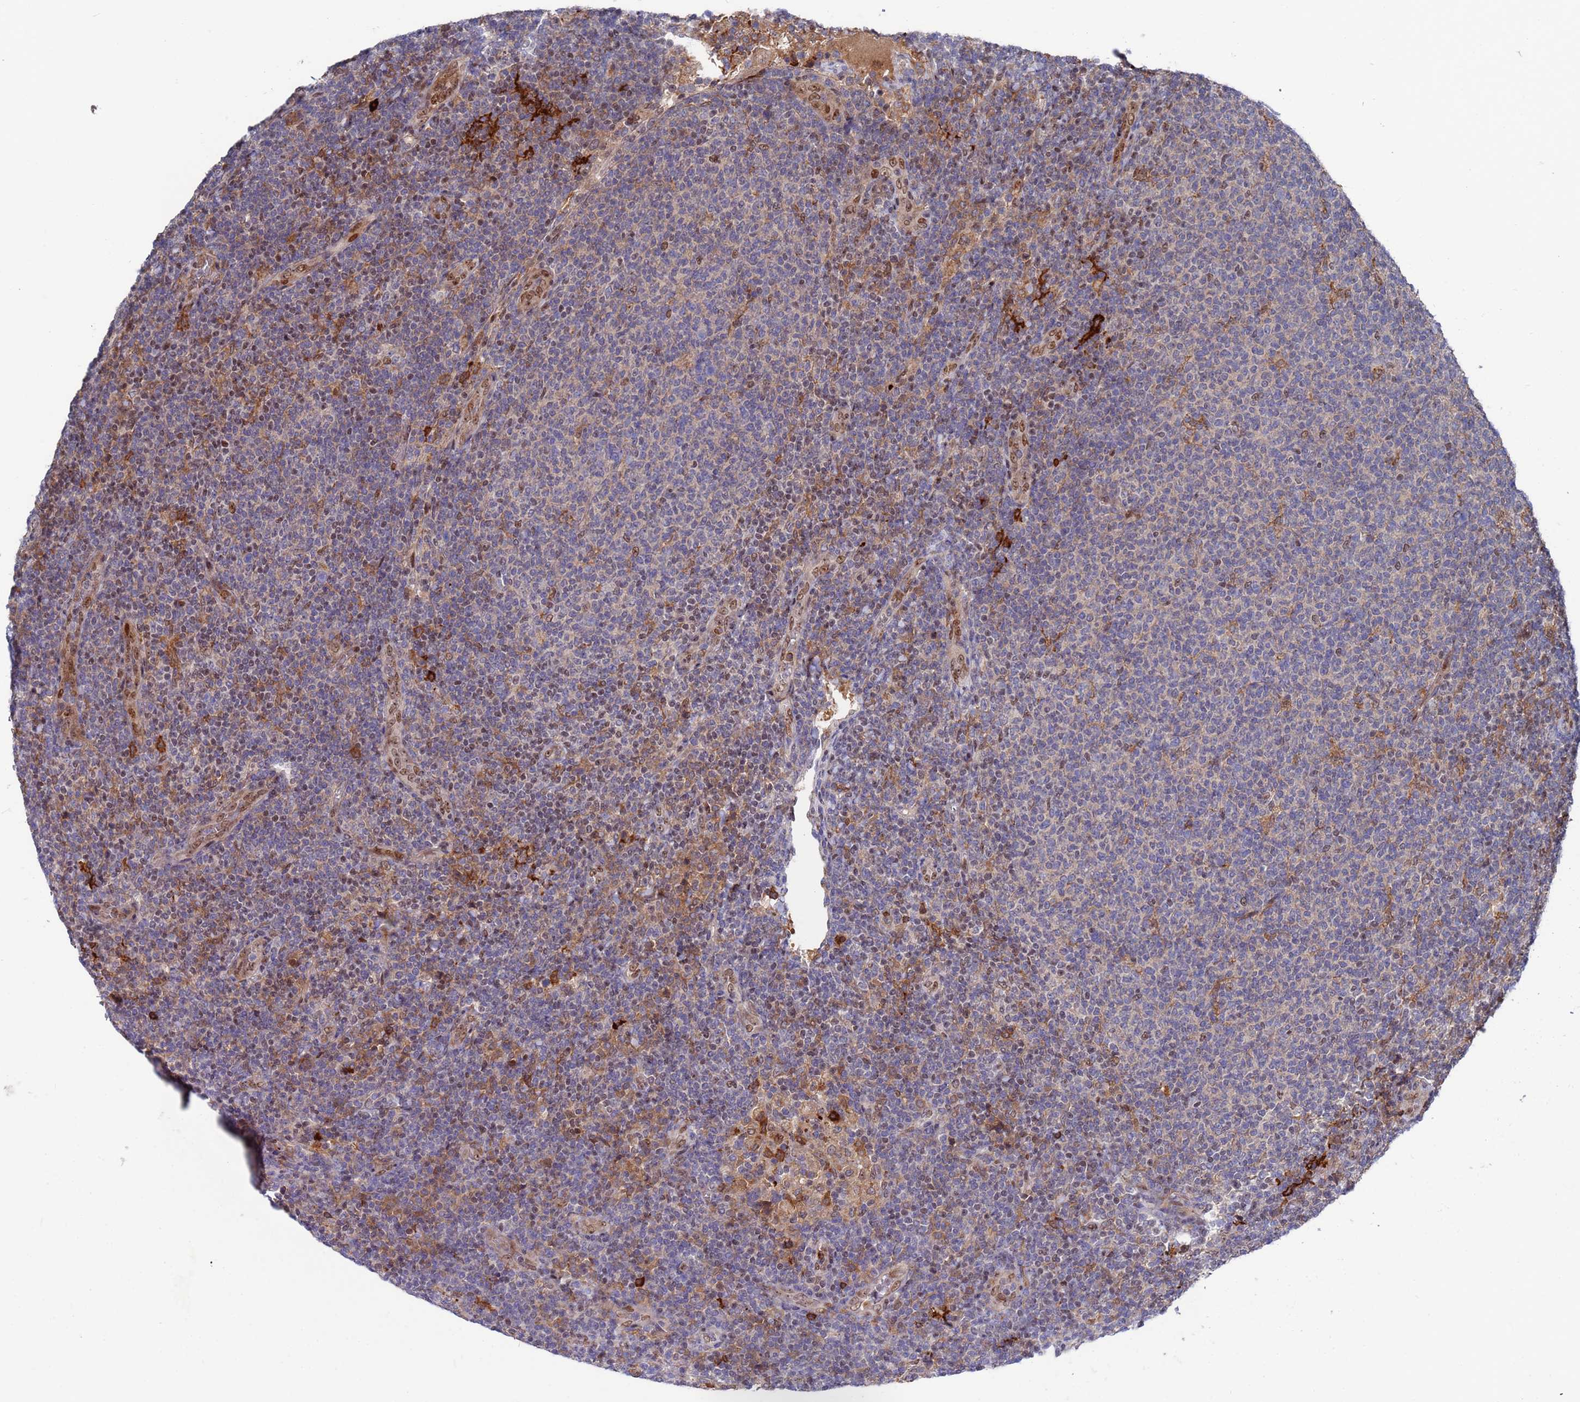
{"staining": {"intensity": "moderate", "quantity": "<25%", "location": "nuclear"}, "tissue": "lymphoma", "cell_type": "Tumor cells", "image_type": "cancer", "snomed": [{"axis": "morphology", "description": "Malignant lymphoma, non-Hodgkin's type, Low grade"}, {"axis": "topography", "description": "Lymph node"}], "caption": "A high-resolution histopathology image shows IHC staining of lymphoma, which displays moderate nuclear staining in approximately <25% of tumor cells.", "gene": "TMBIM6", "patient": {"sex": "male", "age": 66}}